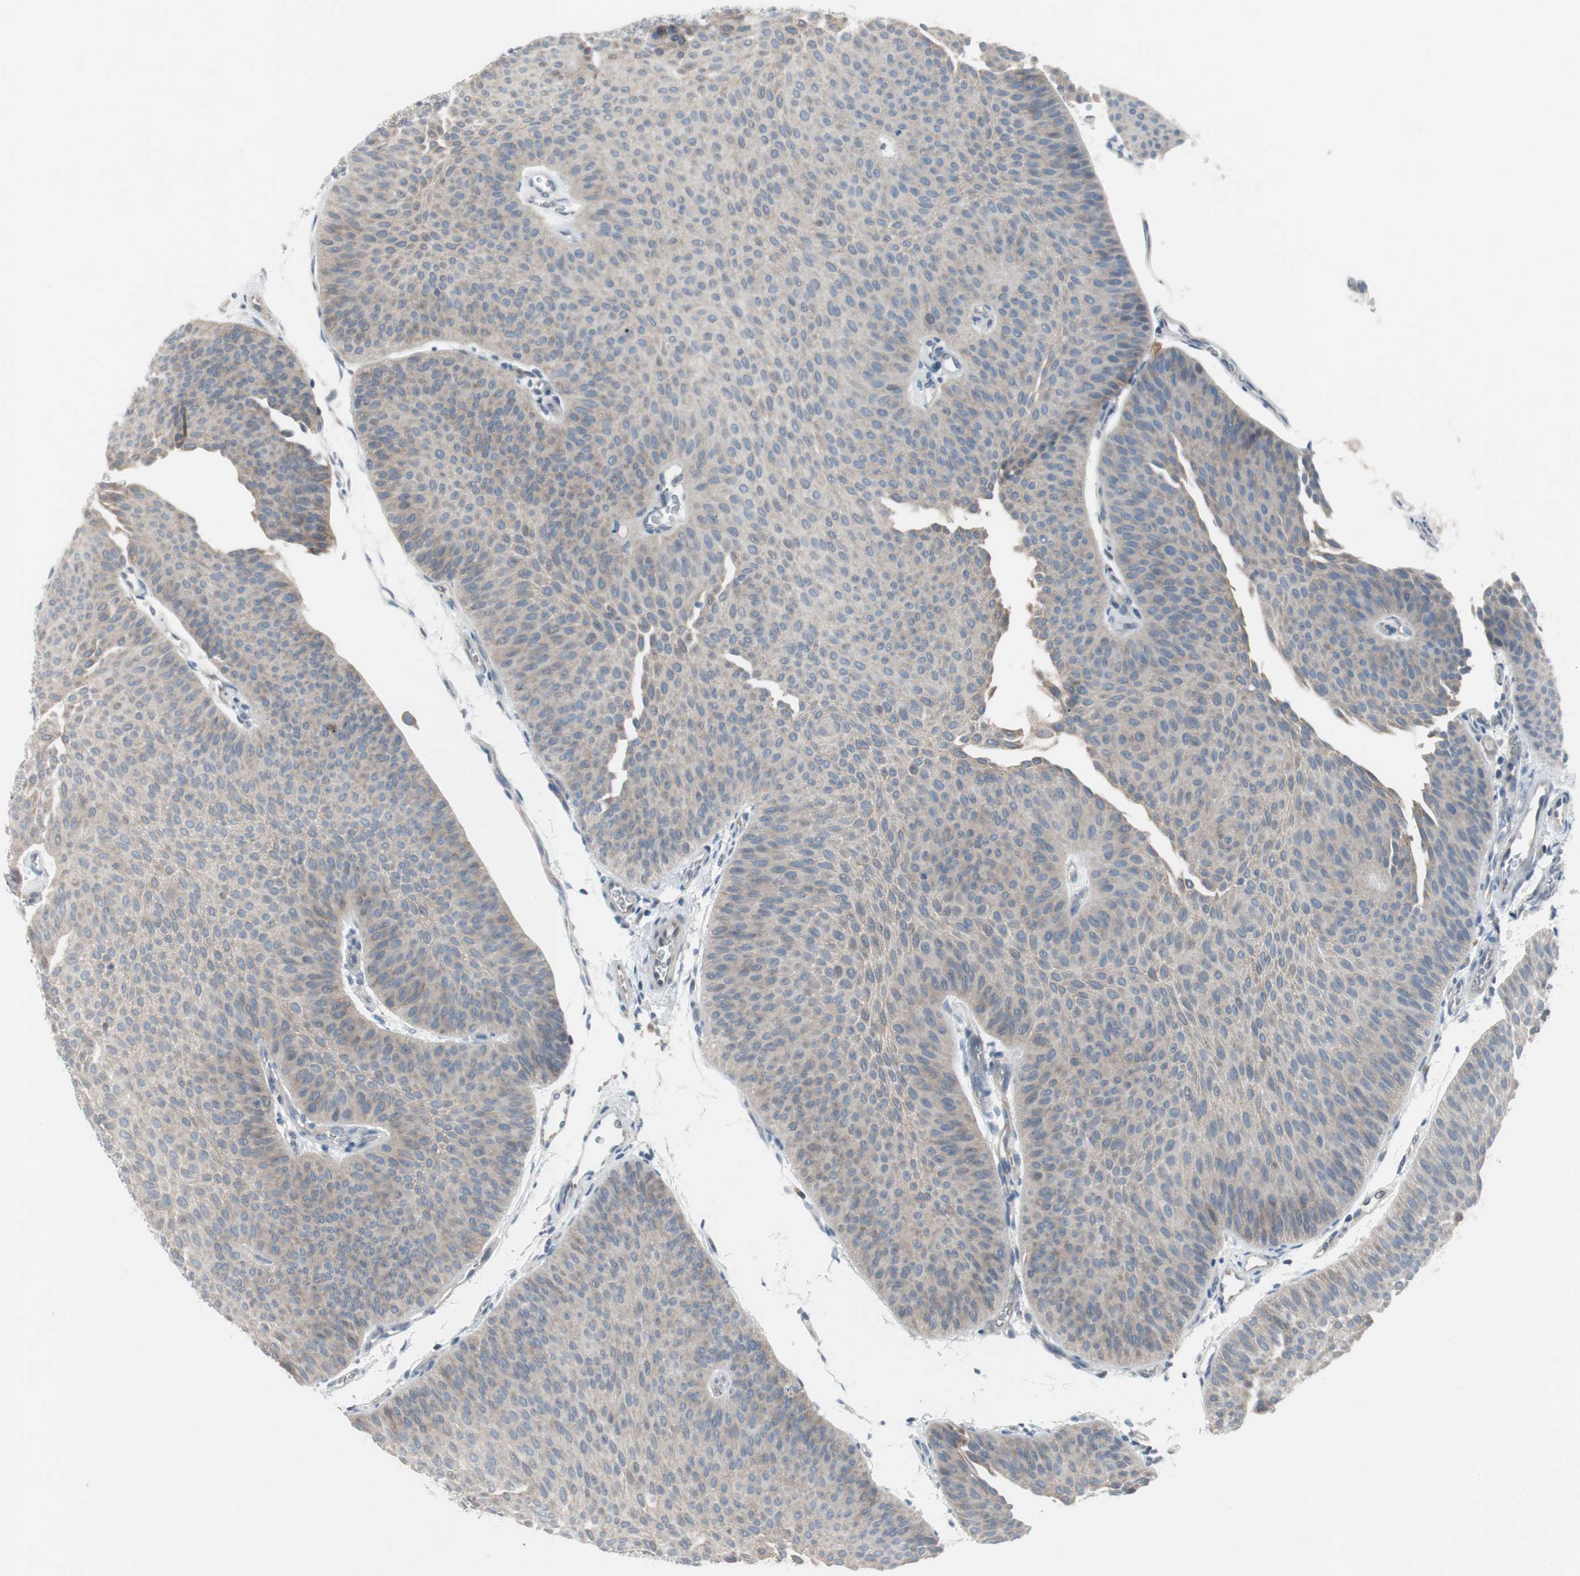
{"staining": {"intensity": "weak", "quantity": ">75%", "location": "cytoplasmic/membranous"}, "tissue": "urothelial cancer", "cell_type": "Tumor cells", "image_type": "cancer", "snomed": [{"axis": "morphology", "description": "Urothelial carcinoma, Low grade"}, {"axis": "topography", "description": "Urinary bladder"}], "caption": "Human urothelial cancer stained for a protein (brown) demonstrates weak cytoplasmic/membranous positive staining in approximately >75% of tumor cells.", "gene": "PIGR", "patient": {"sex": "female", "age": 60}}